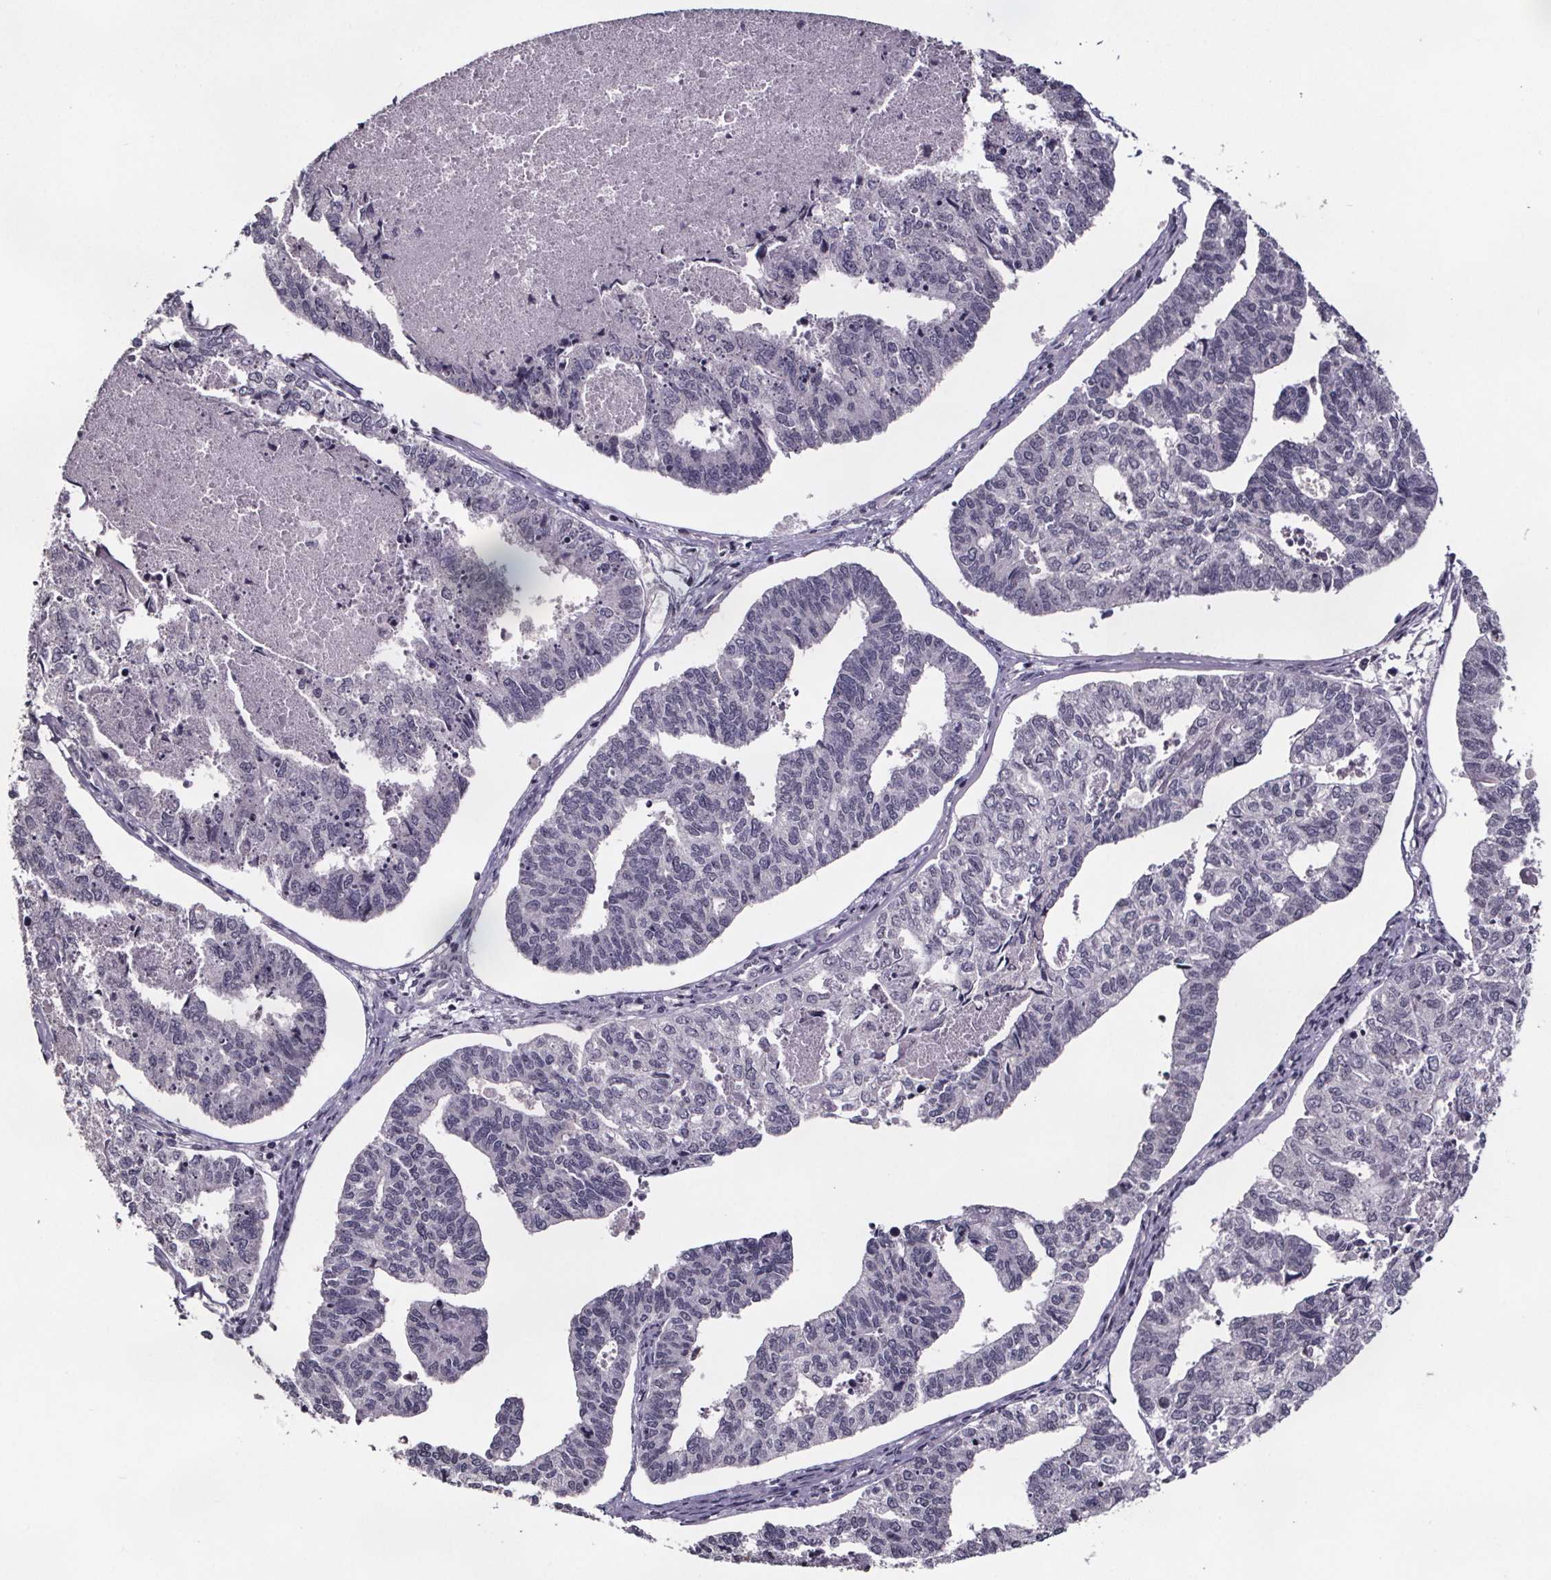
{"staining": {"intensity": "negative", "quantity": "none", "location": "none"}, "tissue": "endometrial cancer", "cell_type": "Tumor cells", "image_type": "cancer", "snomed": [{"axis": "morphology", "description": "Adenocarcinoma, NOS"}, {"axis": "topography", "description": "Endometrium"}], "caption": "DAB immunohistochemical staining of endometrial adenocarcinoma demonstrates no significant staining in tumor cells.", "gene": "AR", "patient": {"sex": "female", "age": 73}}